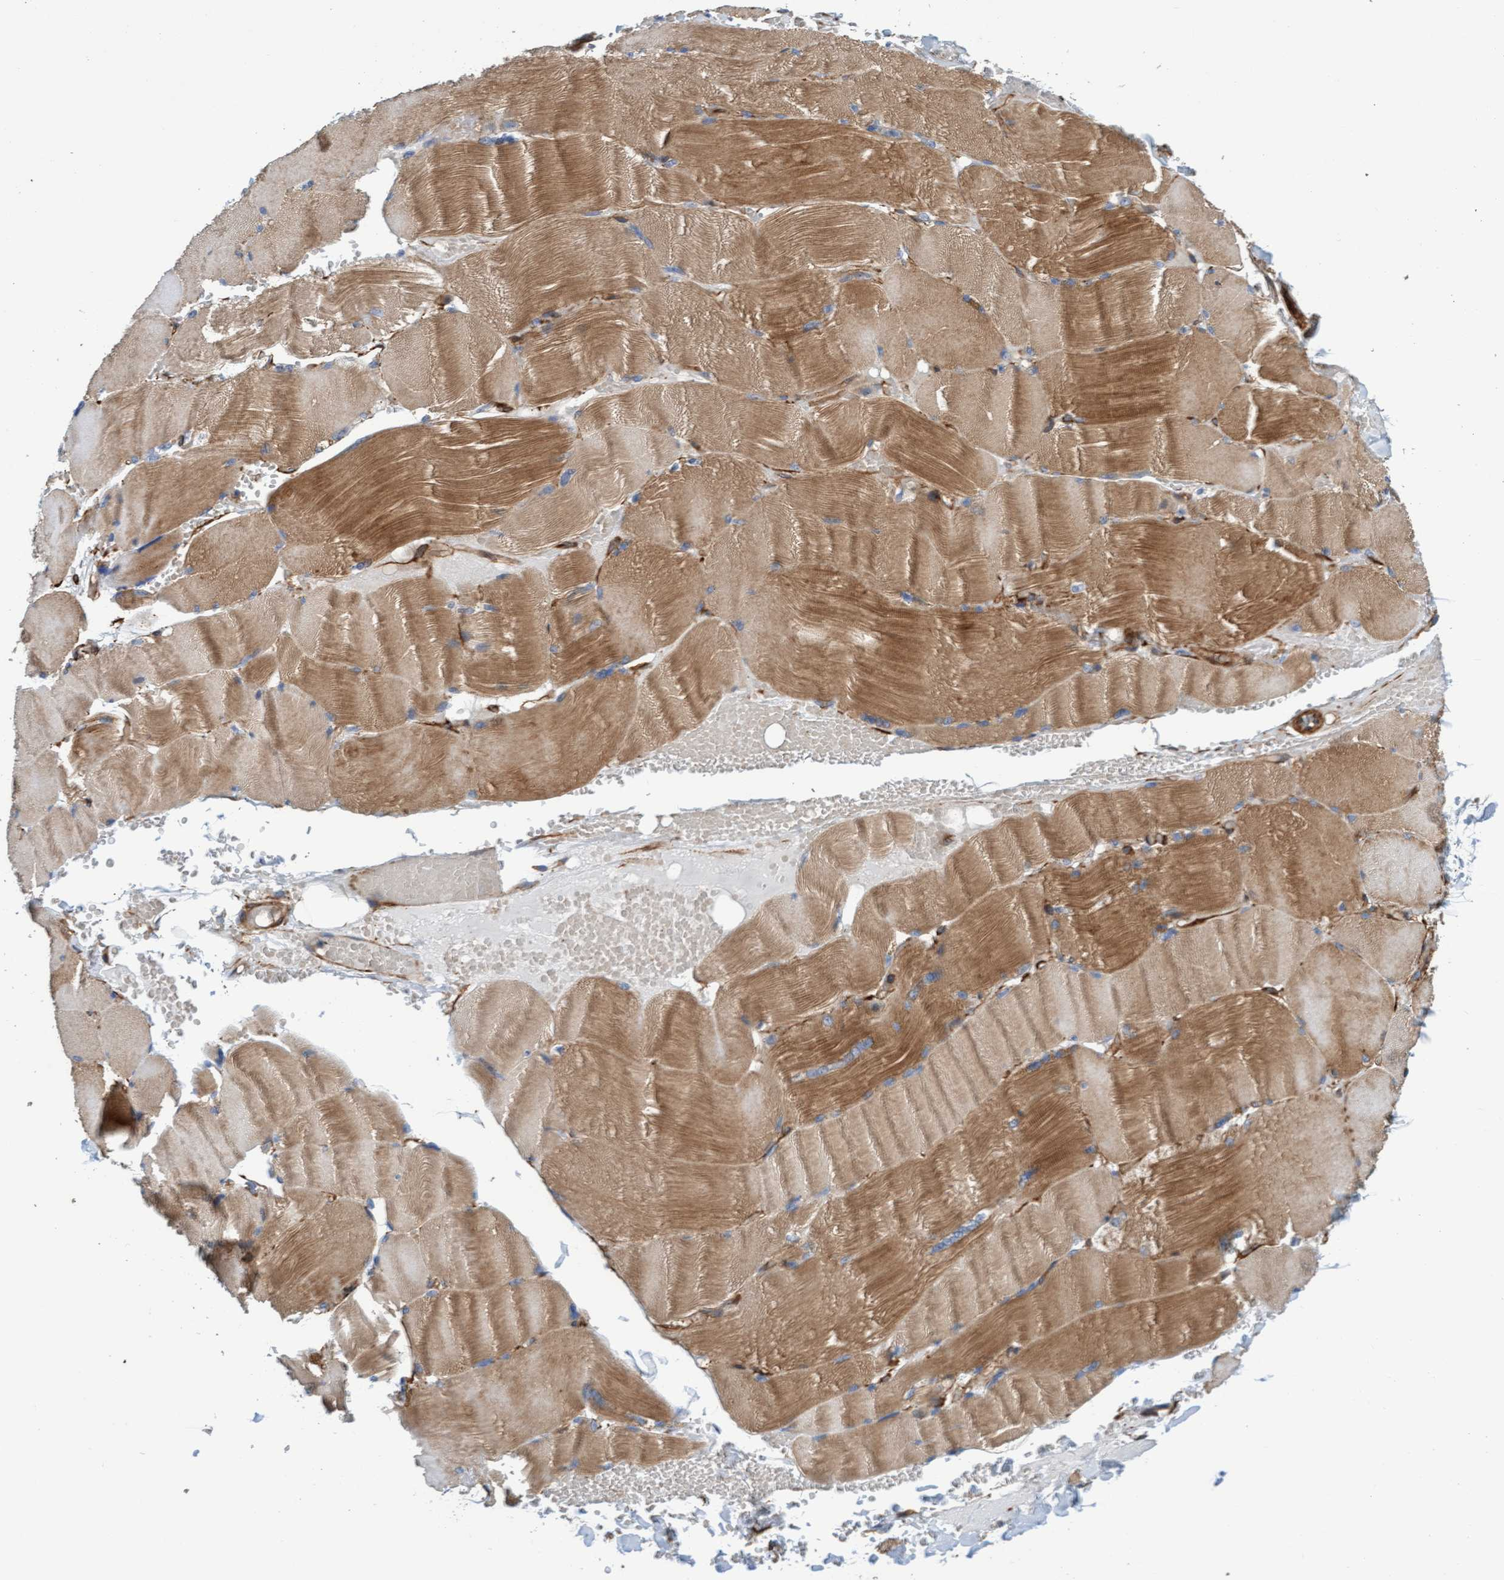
{"staining": {"intensity": "moderate", "quantity": ">75%", "location": "cytoplasmic/membranous"}, "tissue": "skeletal muscle", "cell_type": "Myocytes", "image_type": "normal", "snomed": [{"axis": "morphology", "description": "Normal tissue, NOS"}, {"axis": "topography", "description": "Skin"}, {"axis": "topography", "description": "Skeletal muscle"}], "caption": "Brown immunohistochemical staining in benign skeletal muscle exhibits moderate cytoplasmic/membranous expression in approximately >75% of myocytes.", "gene": "FMNL3", "patient": {"sex": "male", "age": 83}}